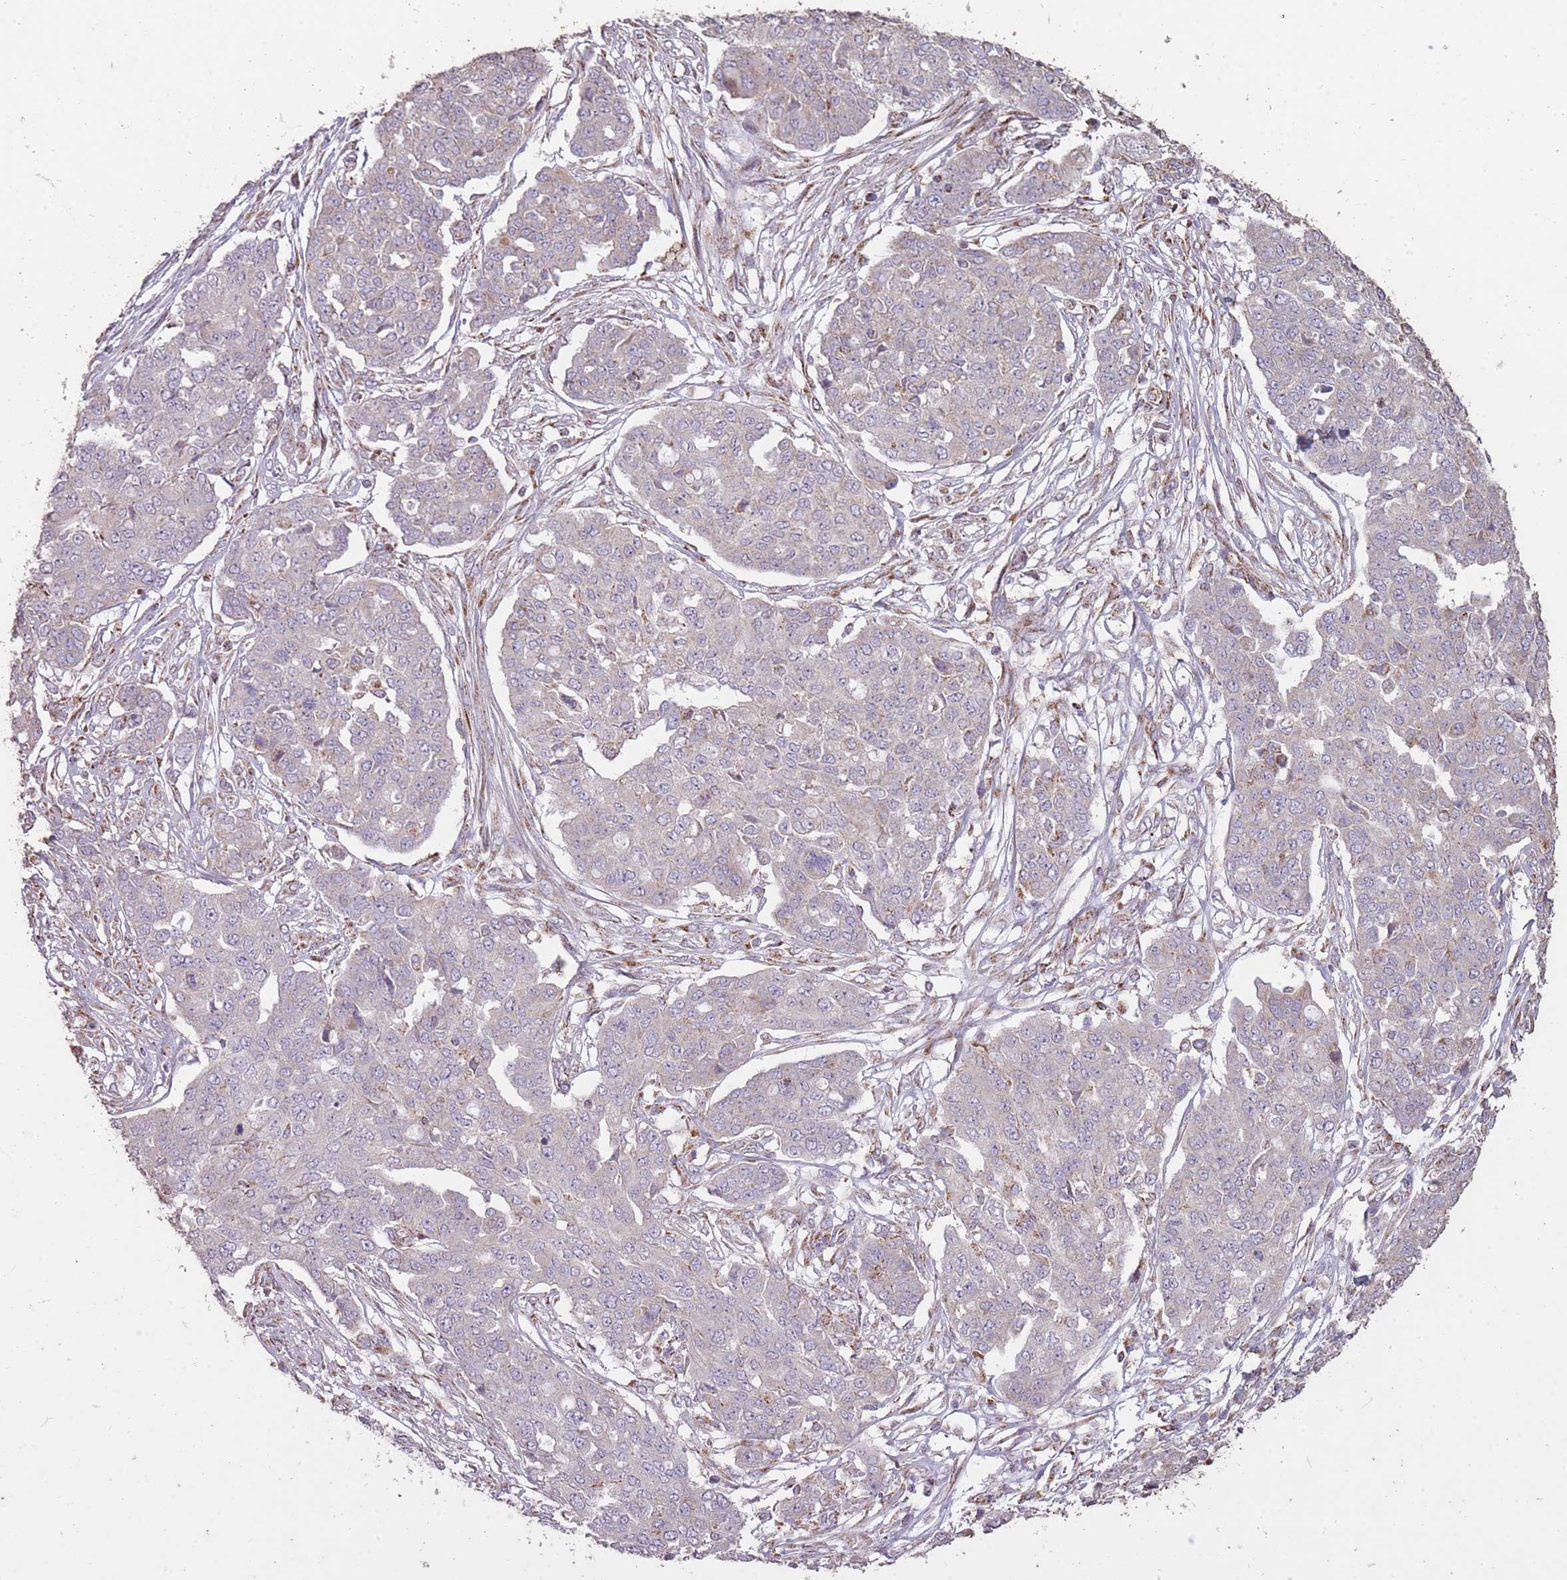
{"staining": {"intensity": "negative", "quantity": "none", "location": "none"}, "tissue": "ovarian cancer", "cell_type": "Tumor cells", "image_type": "cancer", "snomed": [{"axis": "morphology", "description": "Cystadenocarcinoma, serous, NOS"}, {"axis": "topography", "description": "Soft tissue"}, {"axis": "topography", "description": "Ovary"}], "caption": "This is an immunohistochemistry (IHC) histopathology image of human ovarian serous cystadenocarcinoma. There is no staining in tumor cells.", "gene": "CNOT8", "patient": {"sex": "female", "age": 57}}